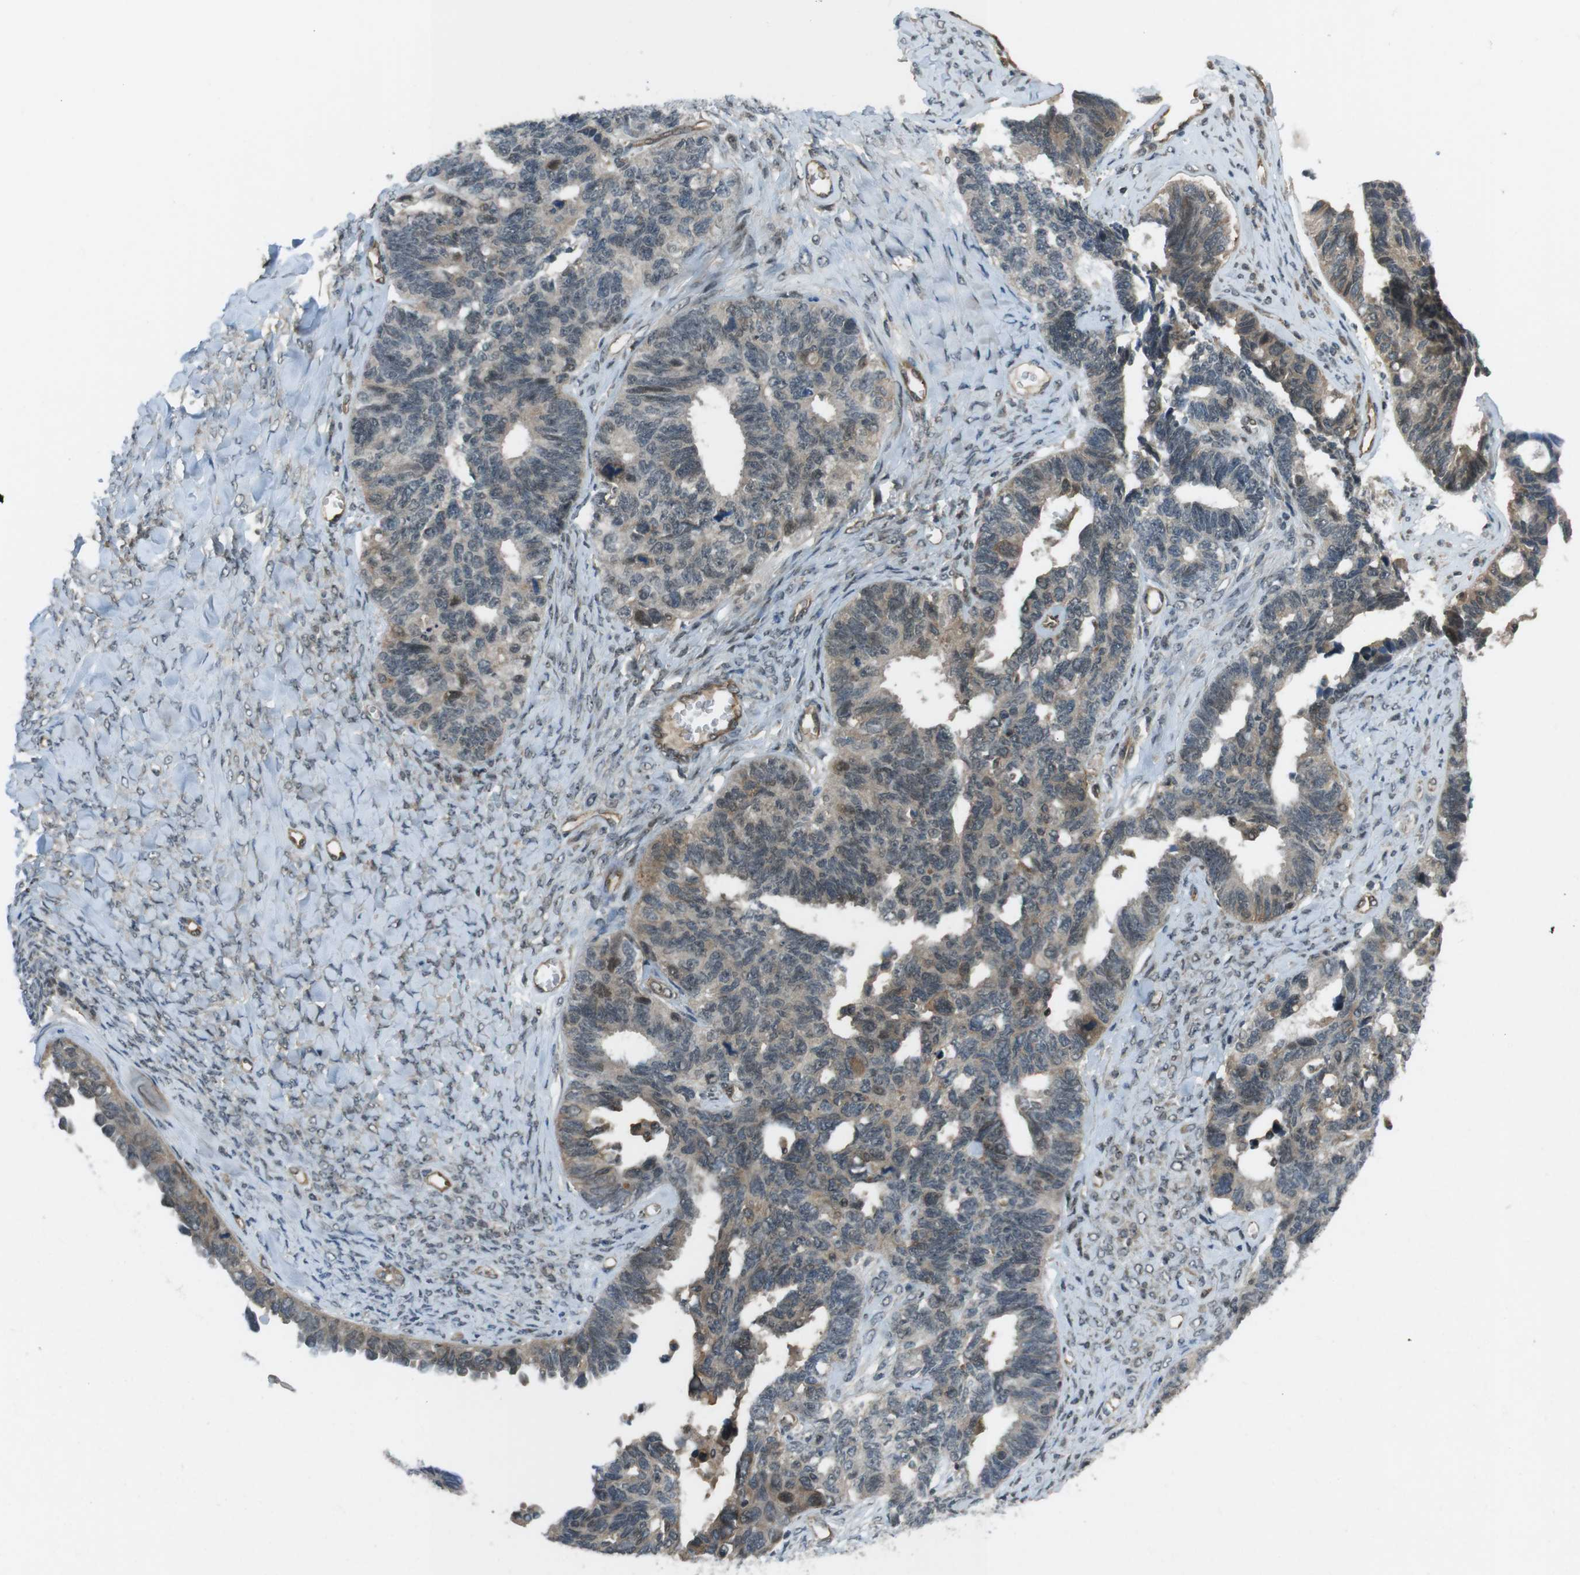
{"staining": {"intensity": "weak", "quantity": "25%-75%", "location": "cytoplasmic/membranous,nuclear"}, "tissue": "ovarian cancer", "cell_type": "Tumor cells", "image_type": "cancer", "snomed": [{"axis": "morphology", "description": "Cystadenocarcinoma, serous, NOS"}, {"axis": "topography", "description": "Ovary"}], "caption": "Immunohistochemistry micrograph of neoplastic tissue: human ovarian serous cystadenocarcinoma stained using IHC displays low levels of weak protein expression localized specifically in the cytoplasmic/membranous and nuclear of tumor cells, appearing as a cytoplasmic/membranous and nuclear brown color.", "gene": "TIAM2", "patient": {"sex": "female", "age": 79}}